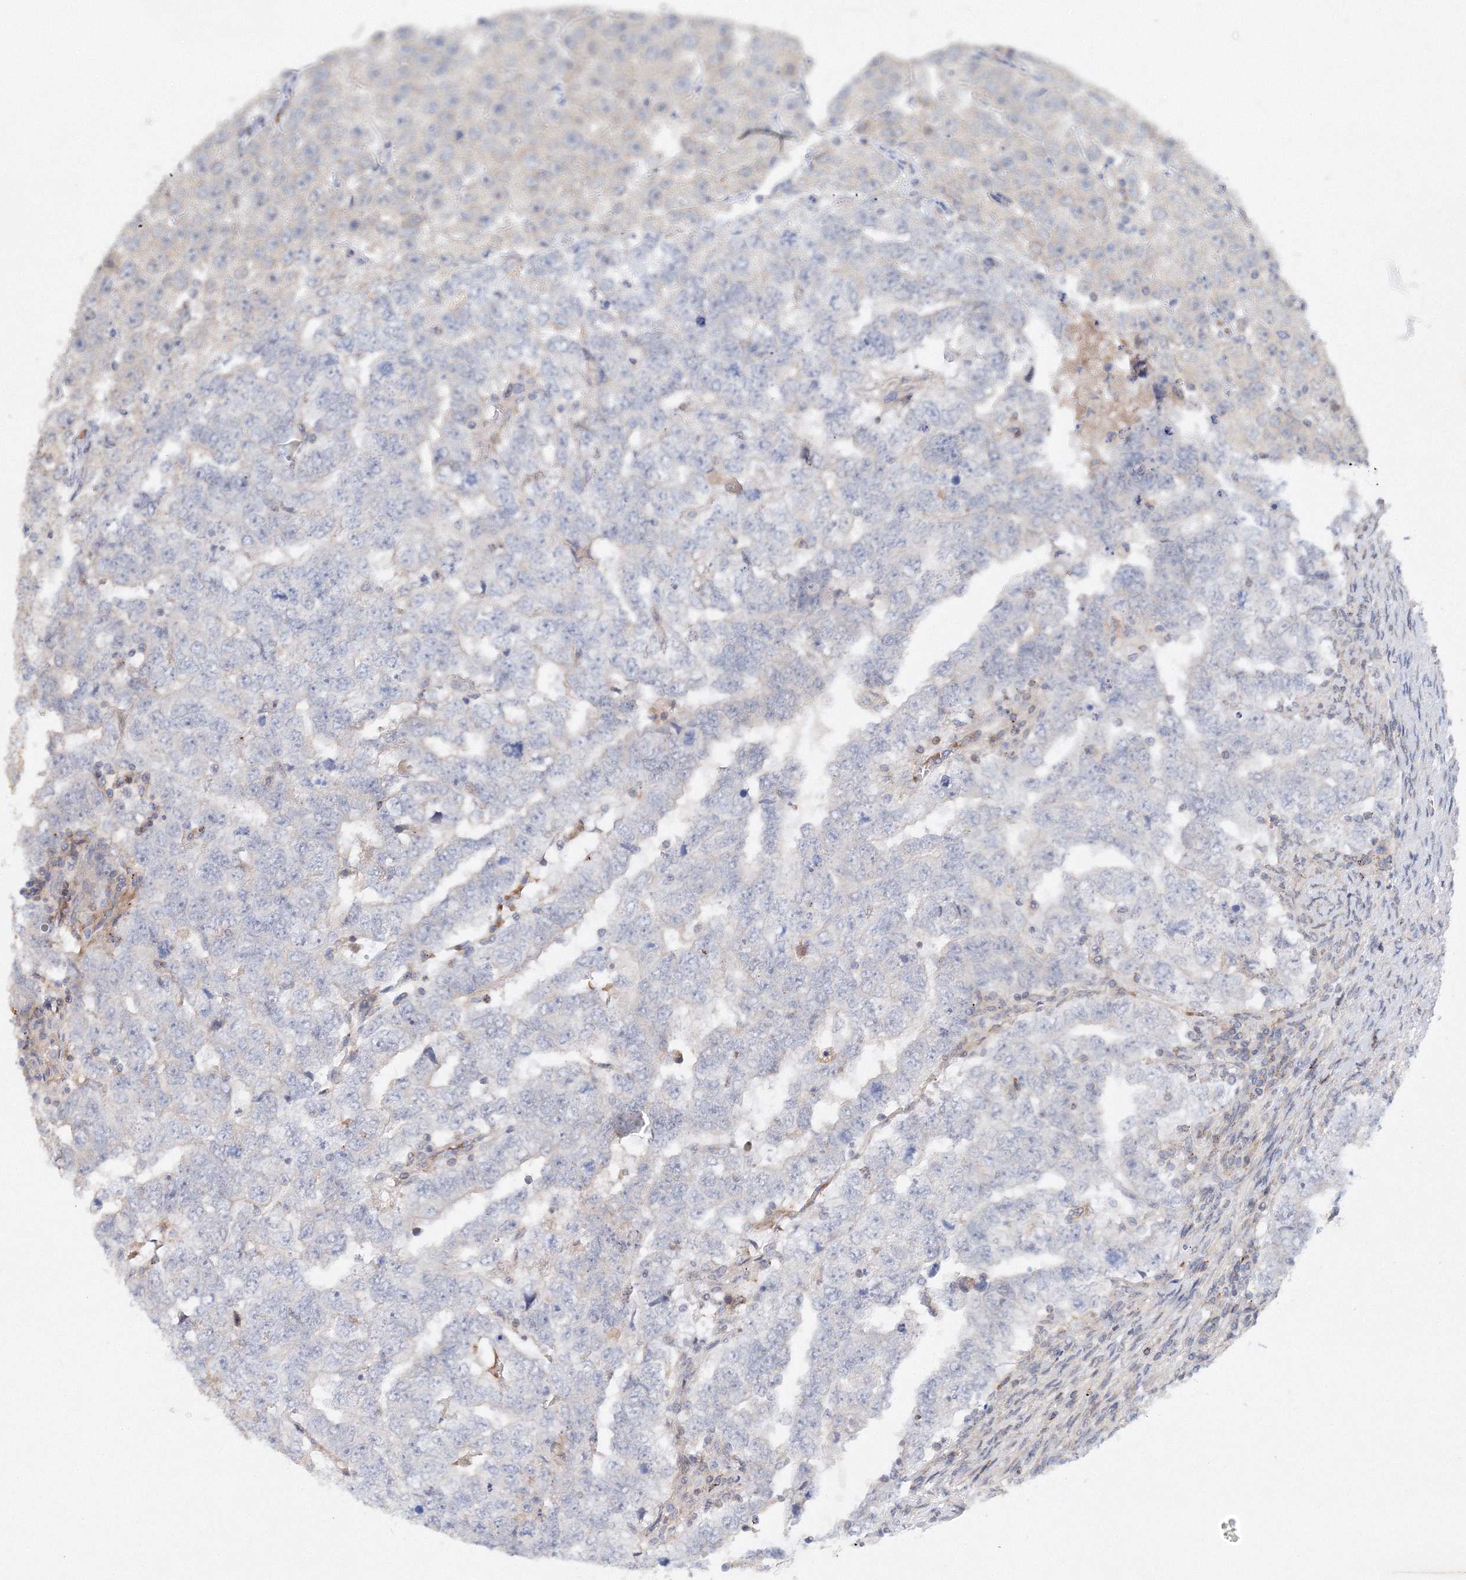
{"staining": {"intensity": "negative", "quantity": "none", "location": "none"}, "tissue": "testis cancer", "cell_type": "Tumor cells", "image_type": "cancer", "snomed": [{"axis": "morphology", "description": "Carcinoma, Embryonal, NOS"}, {"axis": "topography", "description": "Testis"}], "caption": "Immunohistochemistry histopathology image of human testis cancer (embryonal carcinoma) stained for a protein (brown), which exhibits no expression in tumor cells.", "gene": "SH3BP5", "patient": {"sex": "male", "age": 45}}